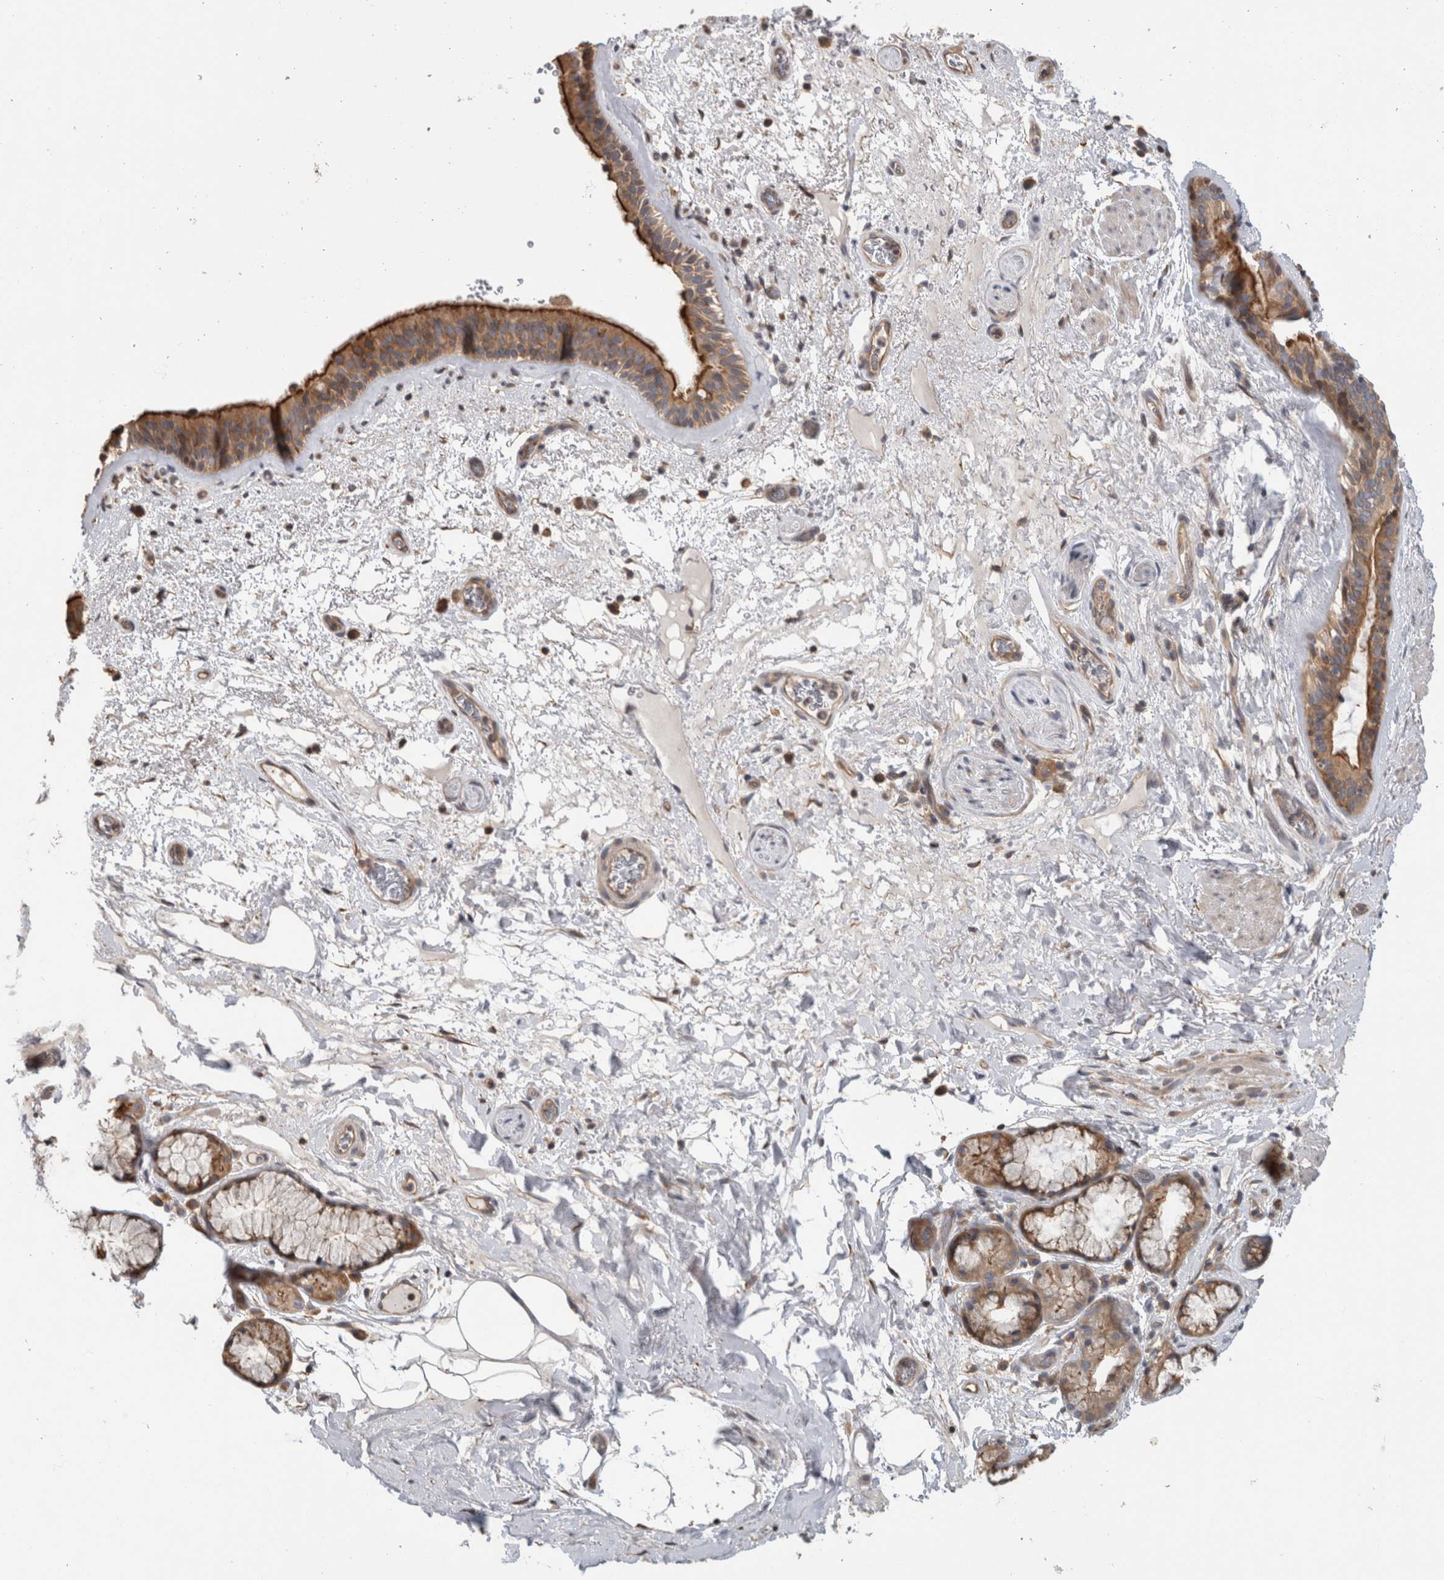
{"staining": {"intensity": "moderate", "quantity": ">75%", "location": "cytoplasmic/membranous"}, "tissue": "bronchus", "cell_type": "Respiratory epithelial cells", "image_type": "normal", "snomed": [{"axis": "morphology", "description": "Normal tissue, NOS"}, {"axis": "topography", "description": "Cartilage tissue"}], "caption": "A histopathology image of human bronchus stained for a protein demonstrates moderate cytoplasmic/membranous brown staining in respiratory epithelial cells.", "gene": "PARP6", "patient": {"sex": "female", "age": 63}}